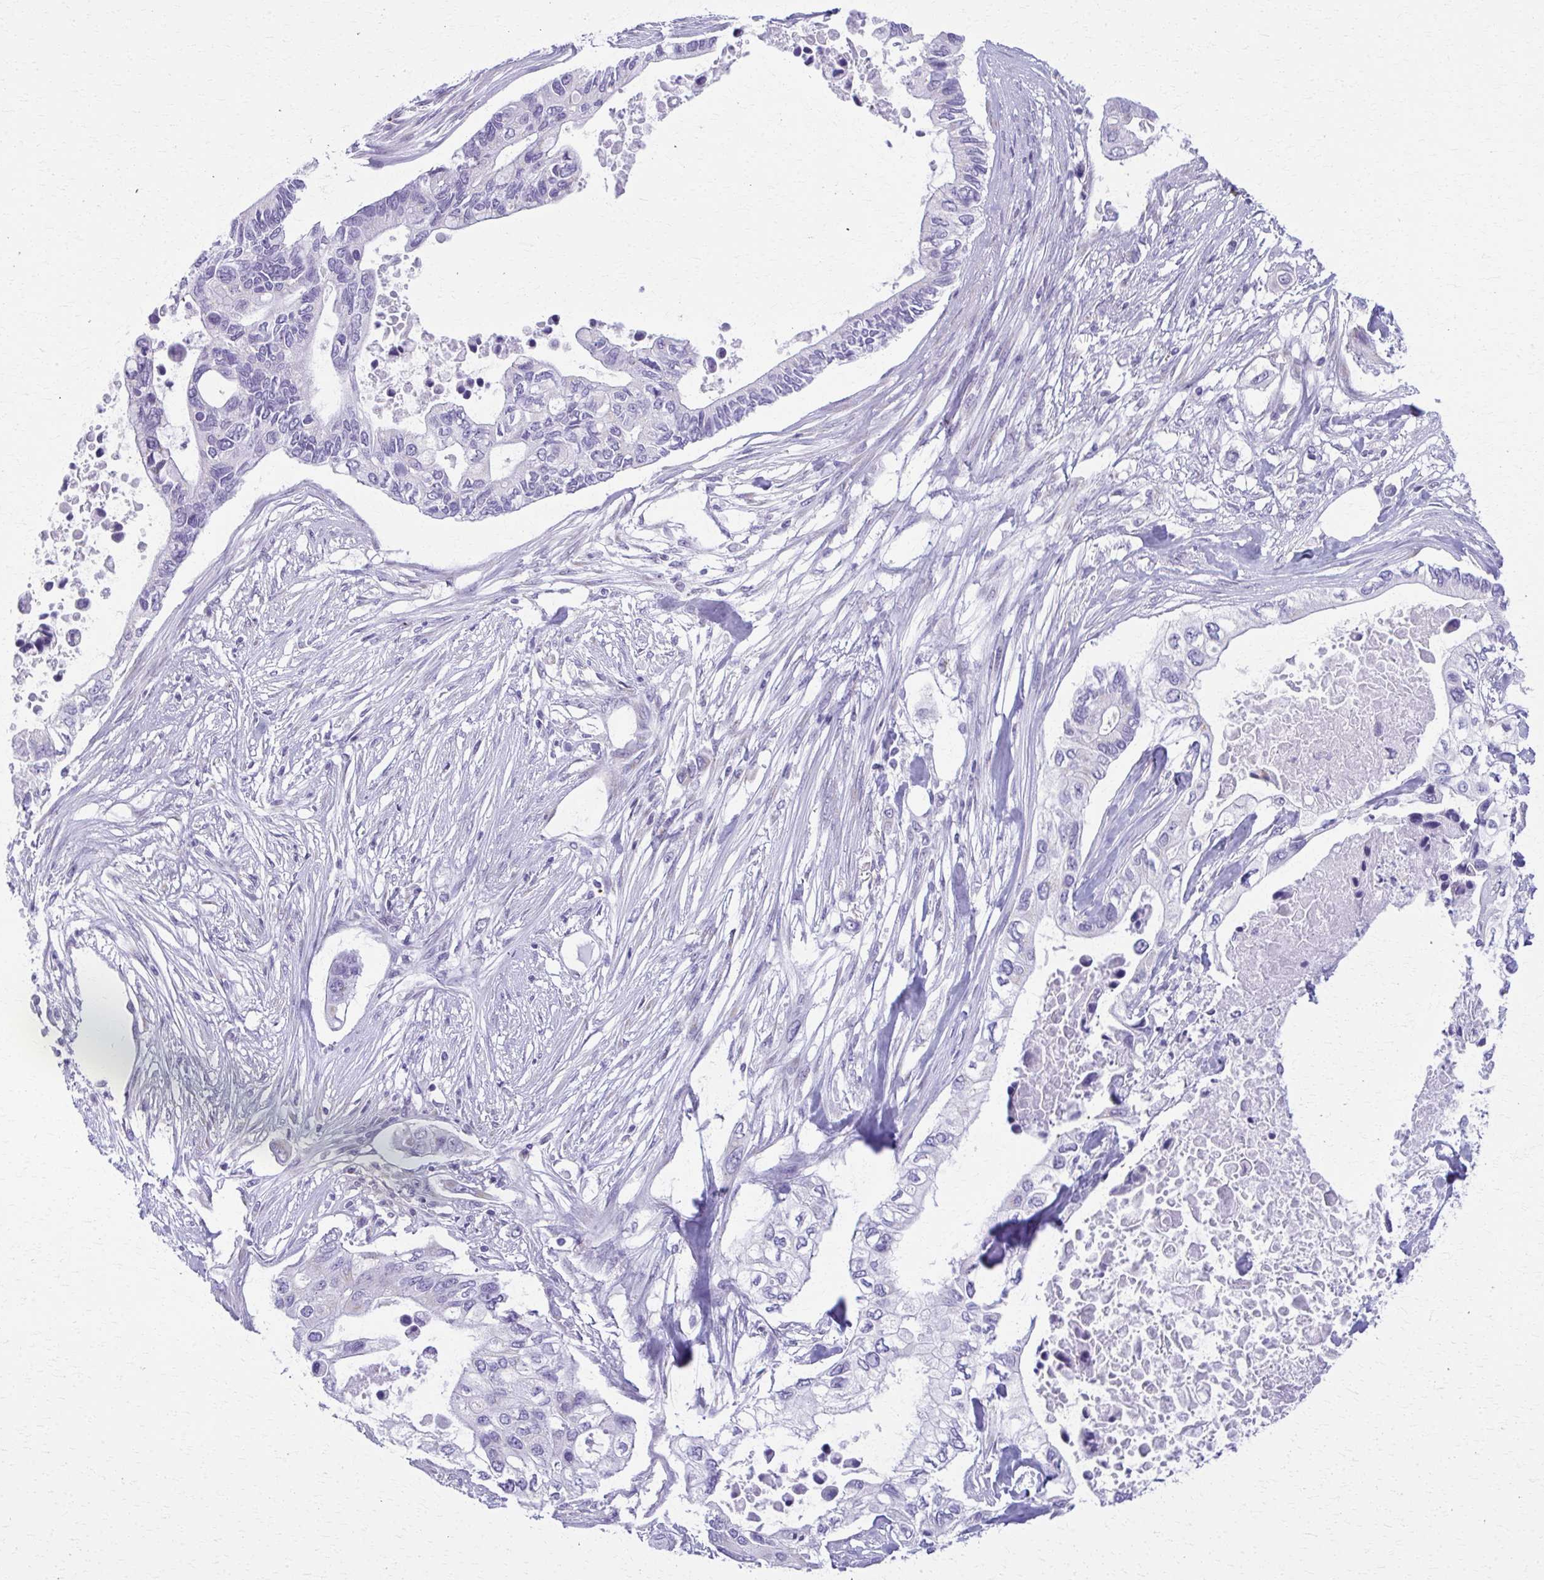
{"staining": {"intensity": "negative", "quantity": "none", "location": "none"}, "tissue": "pancreatic cancer", "cell_type": "Tumor cells", "image_type": "cancer", "snomed": [{"axis": "morphology", "description": "Adenocarcinoma, NOS"}, {"axis": "topography", "description": "Pancreas"}], "caption": "IHC photomicrograph of neoplastic tissue: pancreatic adenocarcinoma stained with DAB (3,3'-diaminobenzidine) demonstrates no significant protein staining in tumor cells. (DAB (3,3'-diaminobenzidine) IHC, high magnification).", "gene": "SCLY", "patient": {"sex": "female", "age": 63}}